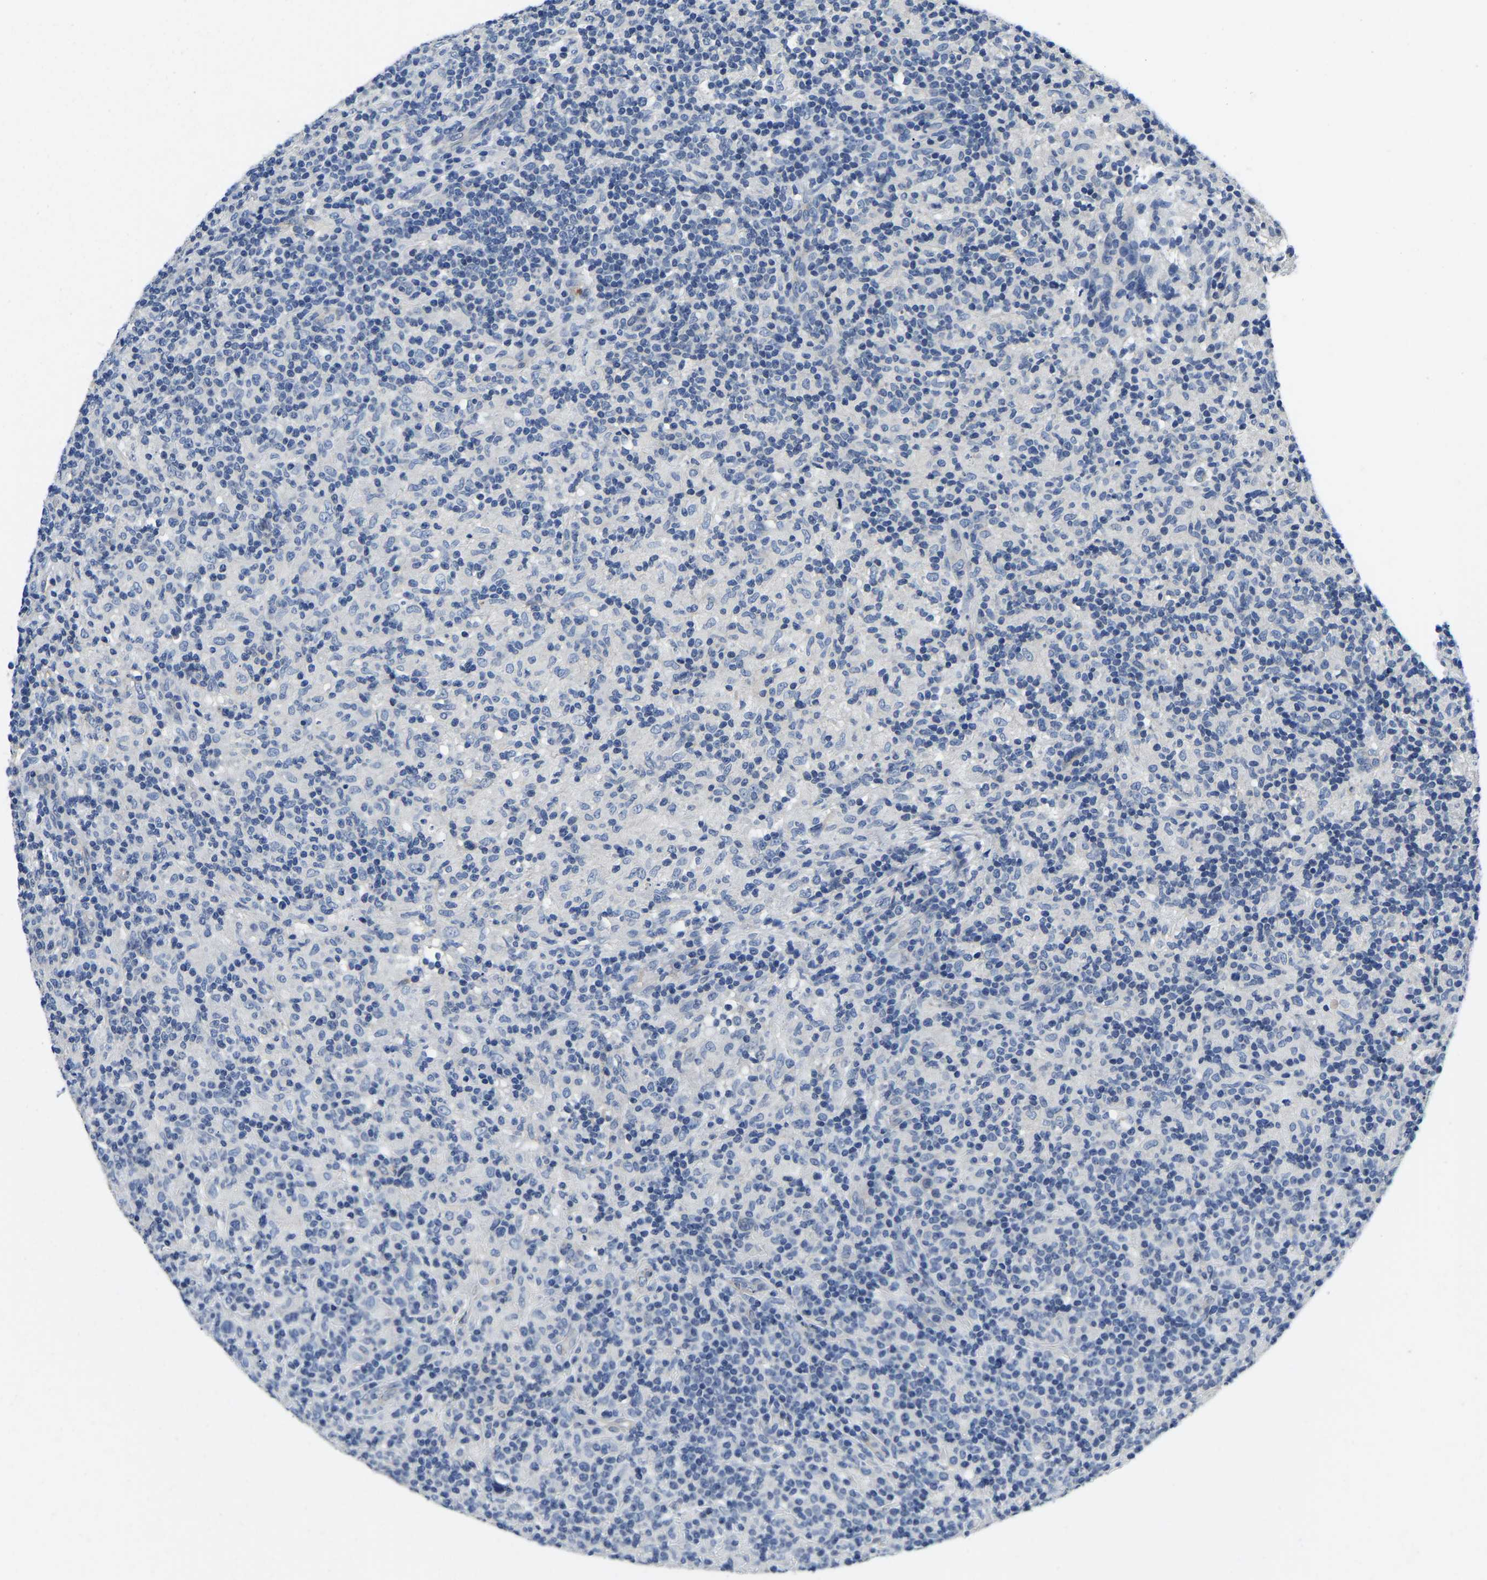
{"staining": {"intensity": "negative", "quantity": "none", "location": "none"}, "tissue": "lymphoma", "cell_type": "Tumor cells", "image_type": "cancer", "snomed": [{"axis": "morphology", "description": "Hodgkin's disease, NOS"}, {"axis": "topography", "description": "Lymph node"}], "caption": "Tumor cells are negative for brown protein staining in lymphoma.", "gene": "ITGA2", "patient": {"sex": "male", "age": 70}}